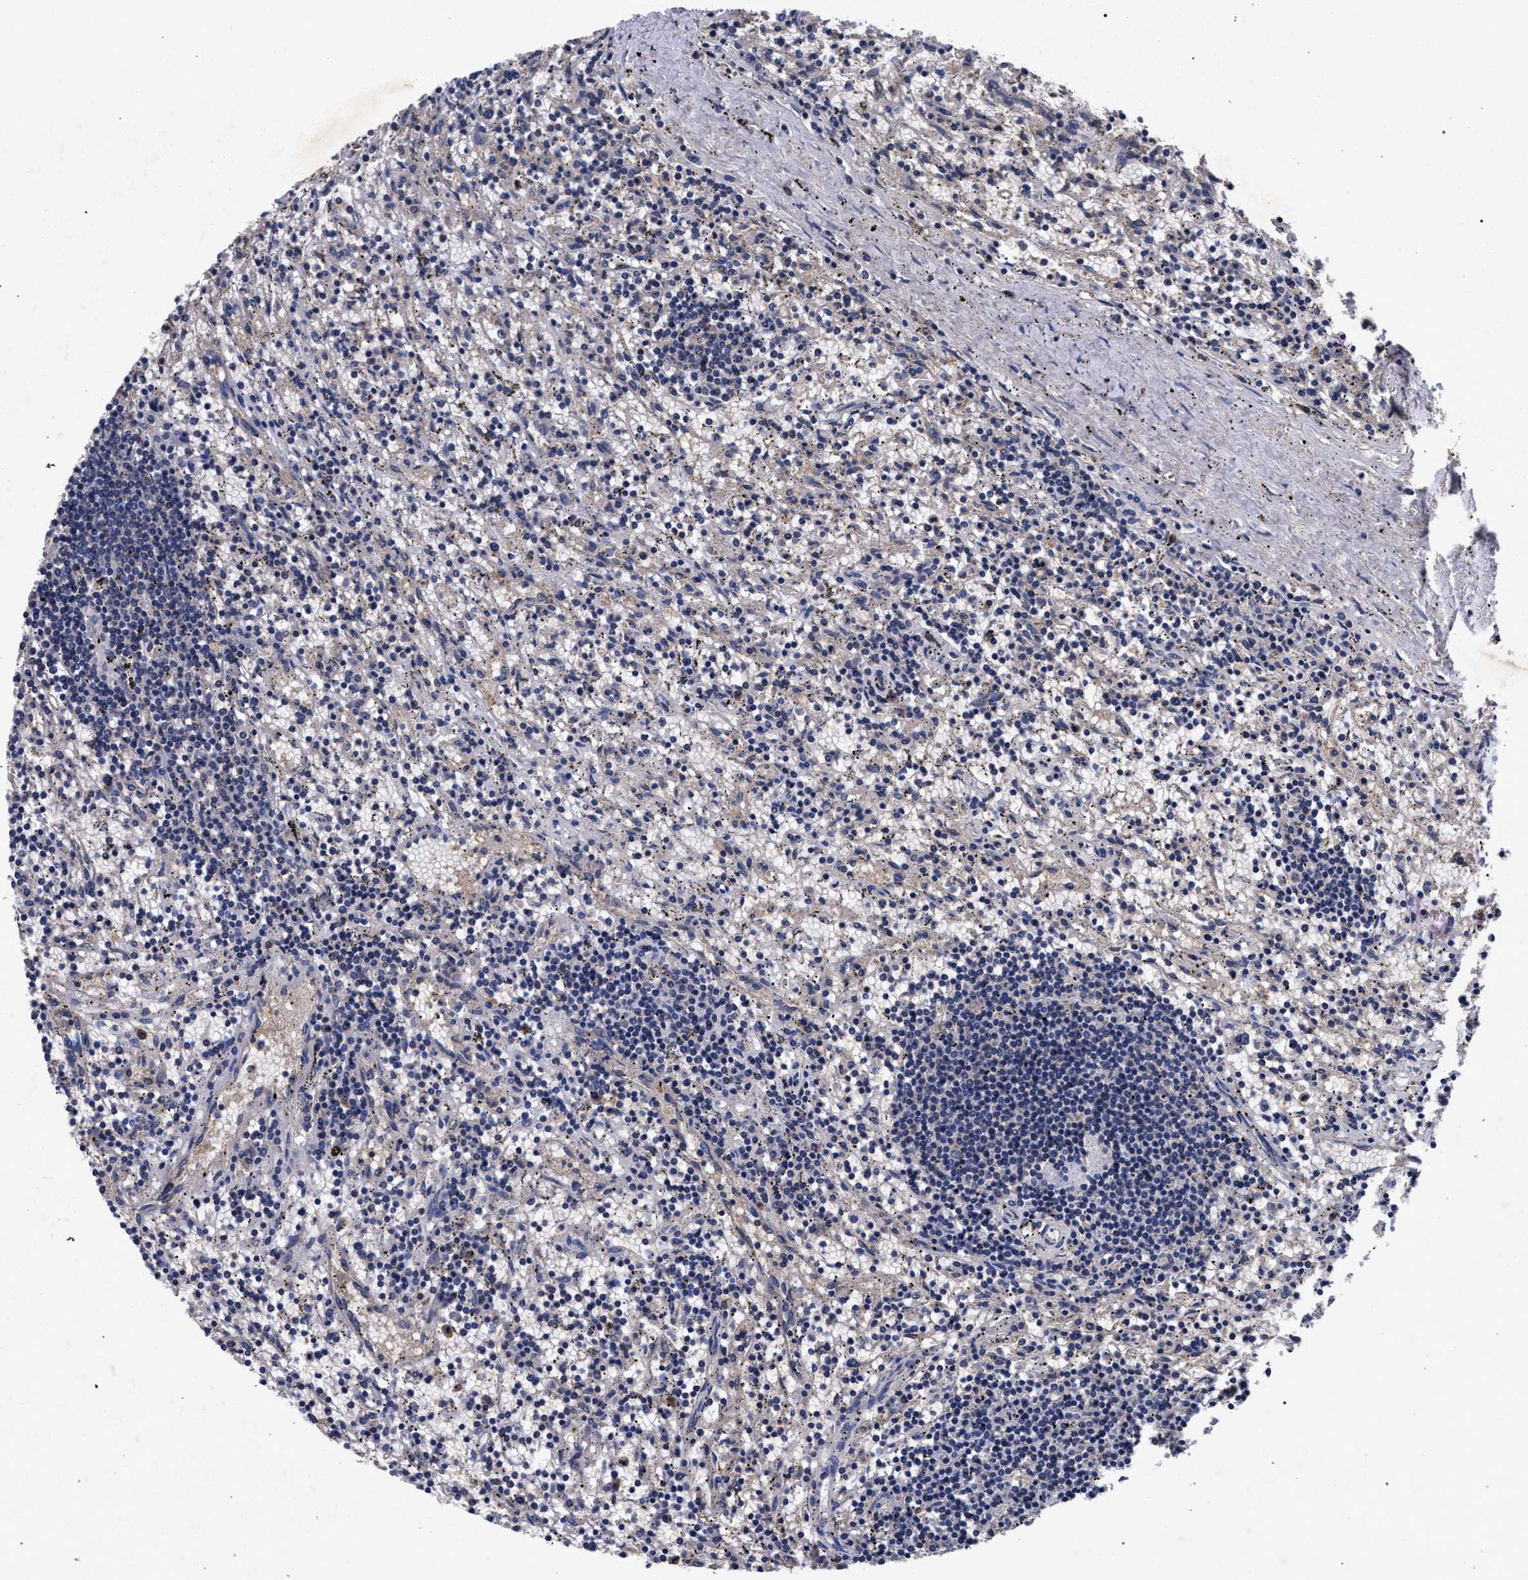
{"staining": {"intensity": "negative", "quantity": "none", "location": "none"}, "tissue": "lymphoma", "cell_type": "Tumor cells", "image_type": "cancer", "snomed": [{"axis": "morphology", "description": "Malignant lymphoma, non-Hodgkin's type, Low grade"}, {"axis": "topography", "description": "Spleen"}], "caption": "This photomicrograph is of low-grade malignant lymphoma, non-Hodgkin's type stained with immunohistochemistry (IHC) to label a protein in brown with the nuclei are counter-stained blue. There is no positivity in tumor cells.", "gene": "HSD17B14", "patient": {"sex": "male", "age": 76}}